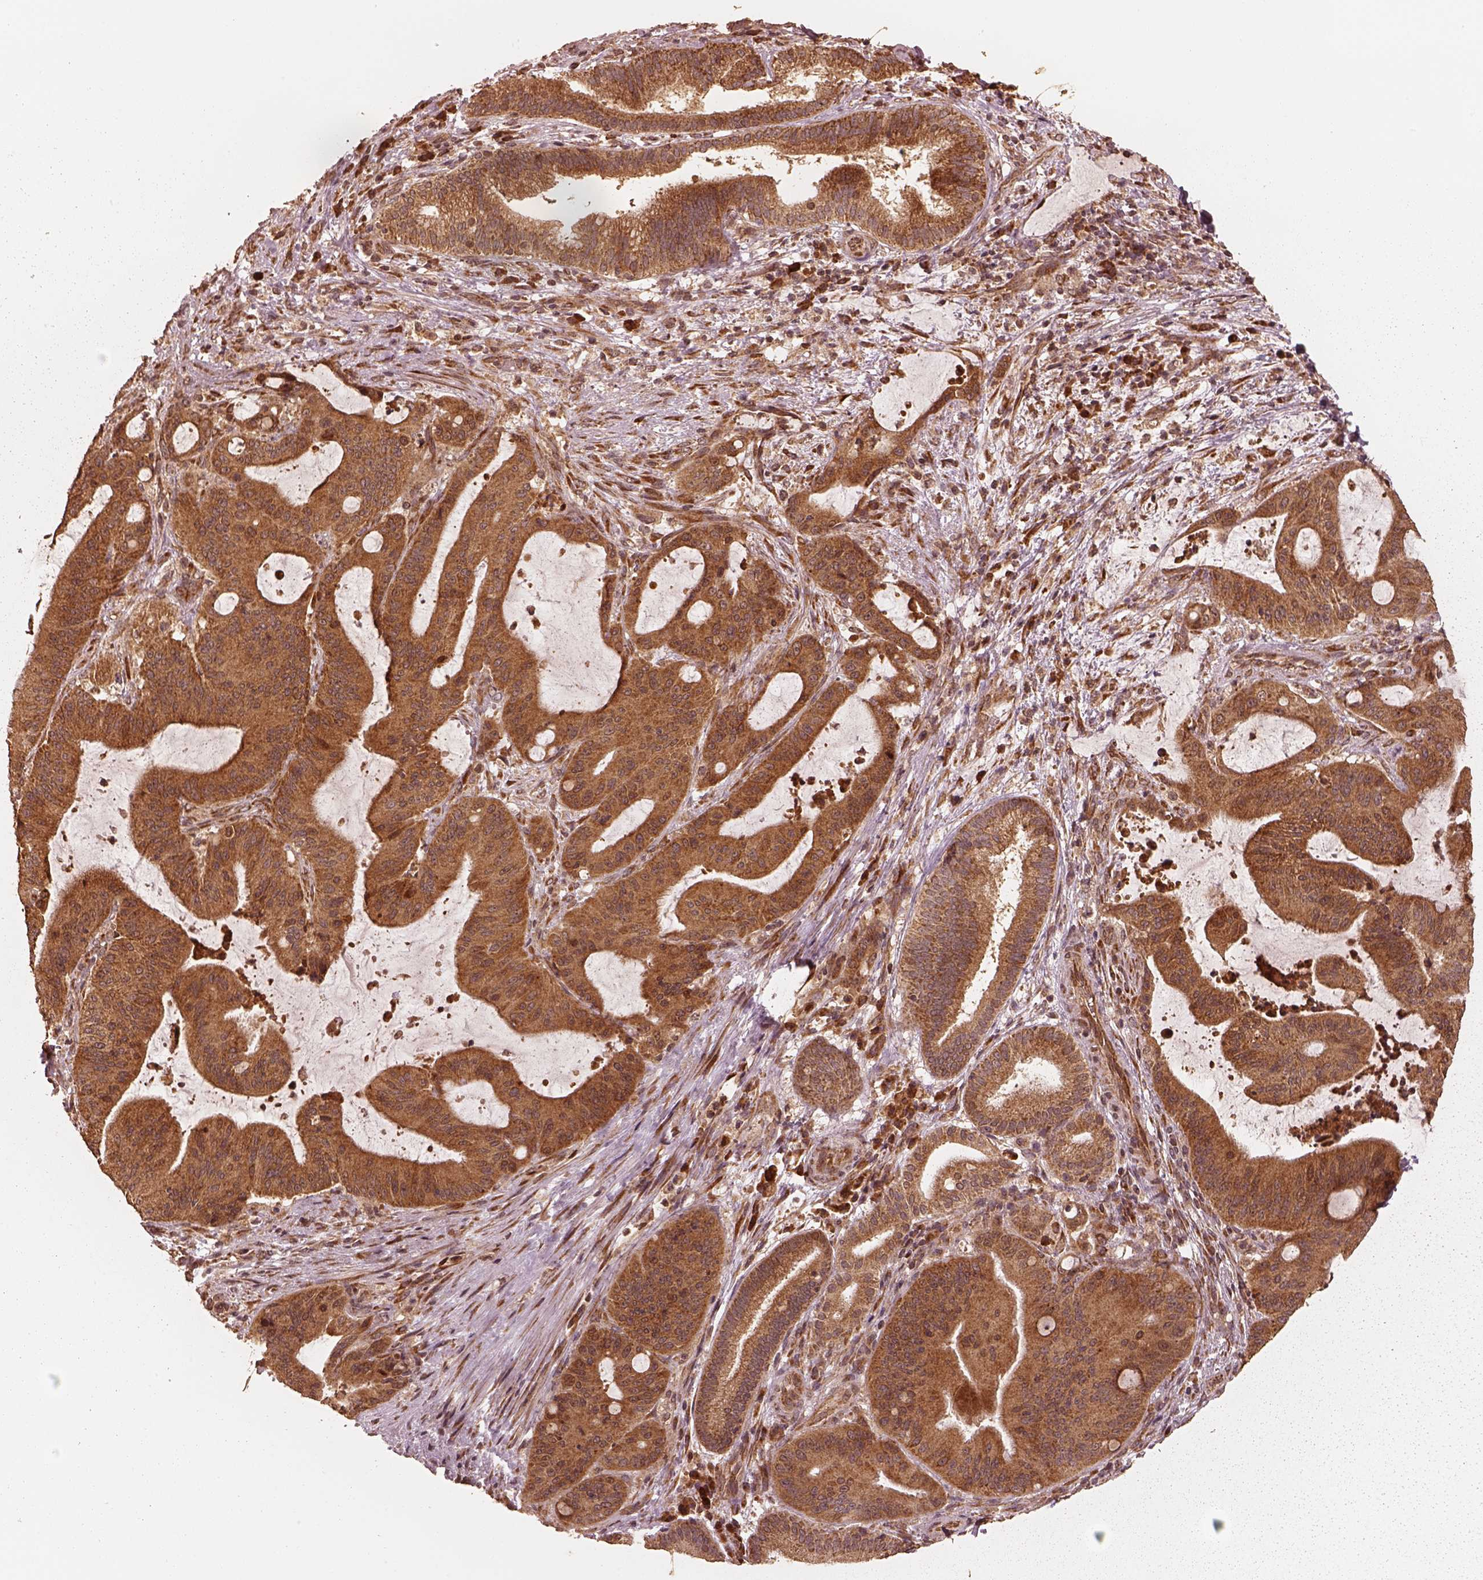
{"staining": {"intensity": "strong", "quantity": ">75%", "location": "cytoplasmic/membranous"}, "tissue": "liver cancer", "cell_type": "Tumor cells", "image_type": "cancer", "snomed": [{"axis": "morphology", "description": "Cholangiocarcinoma"}, {"axis": "topography", "description": "Liver"}], "caption": "Protein staining demonstrates strong cytoplasmic/membranous expression in about >75% of tumor cells in liver cancer.", "gene": "DNAJC25", "patient": {"sex": "female", "age": 73}}